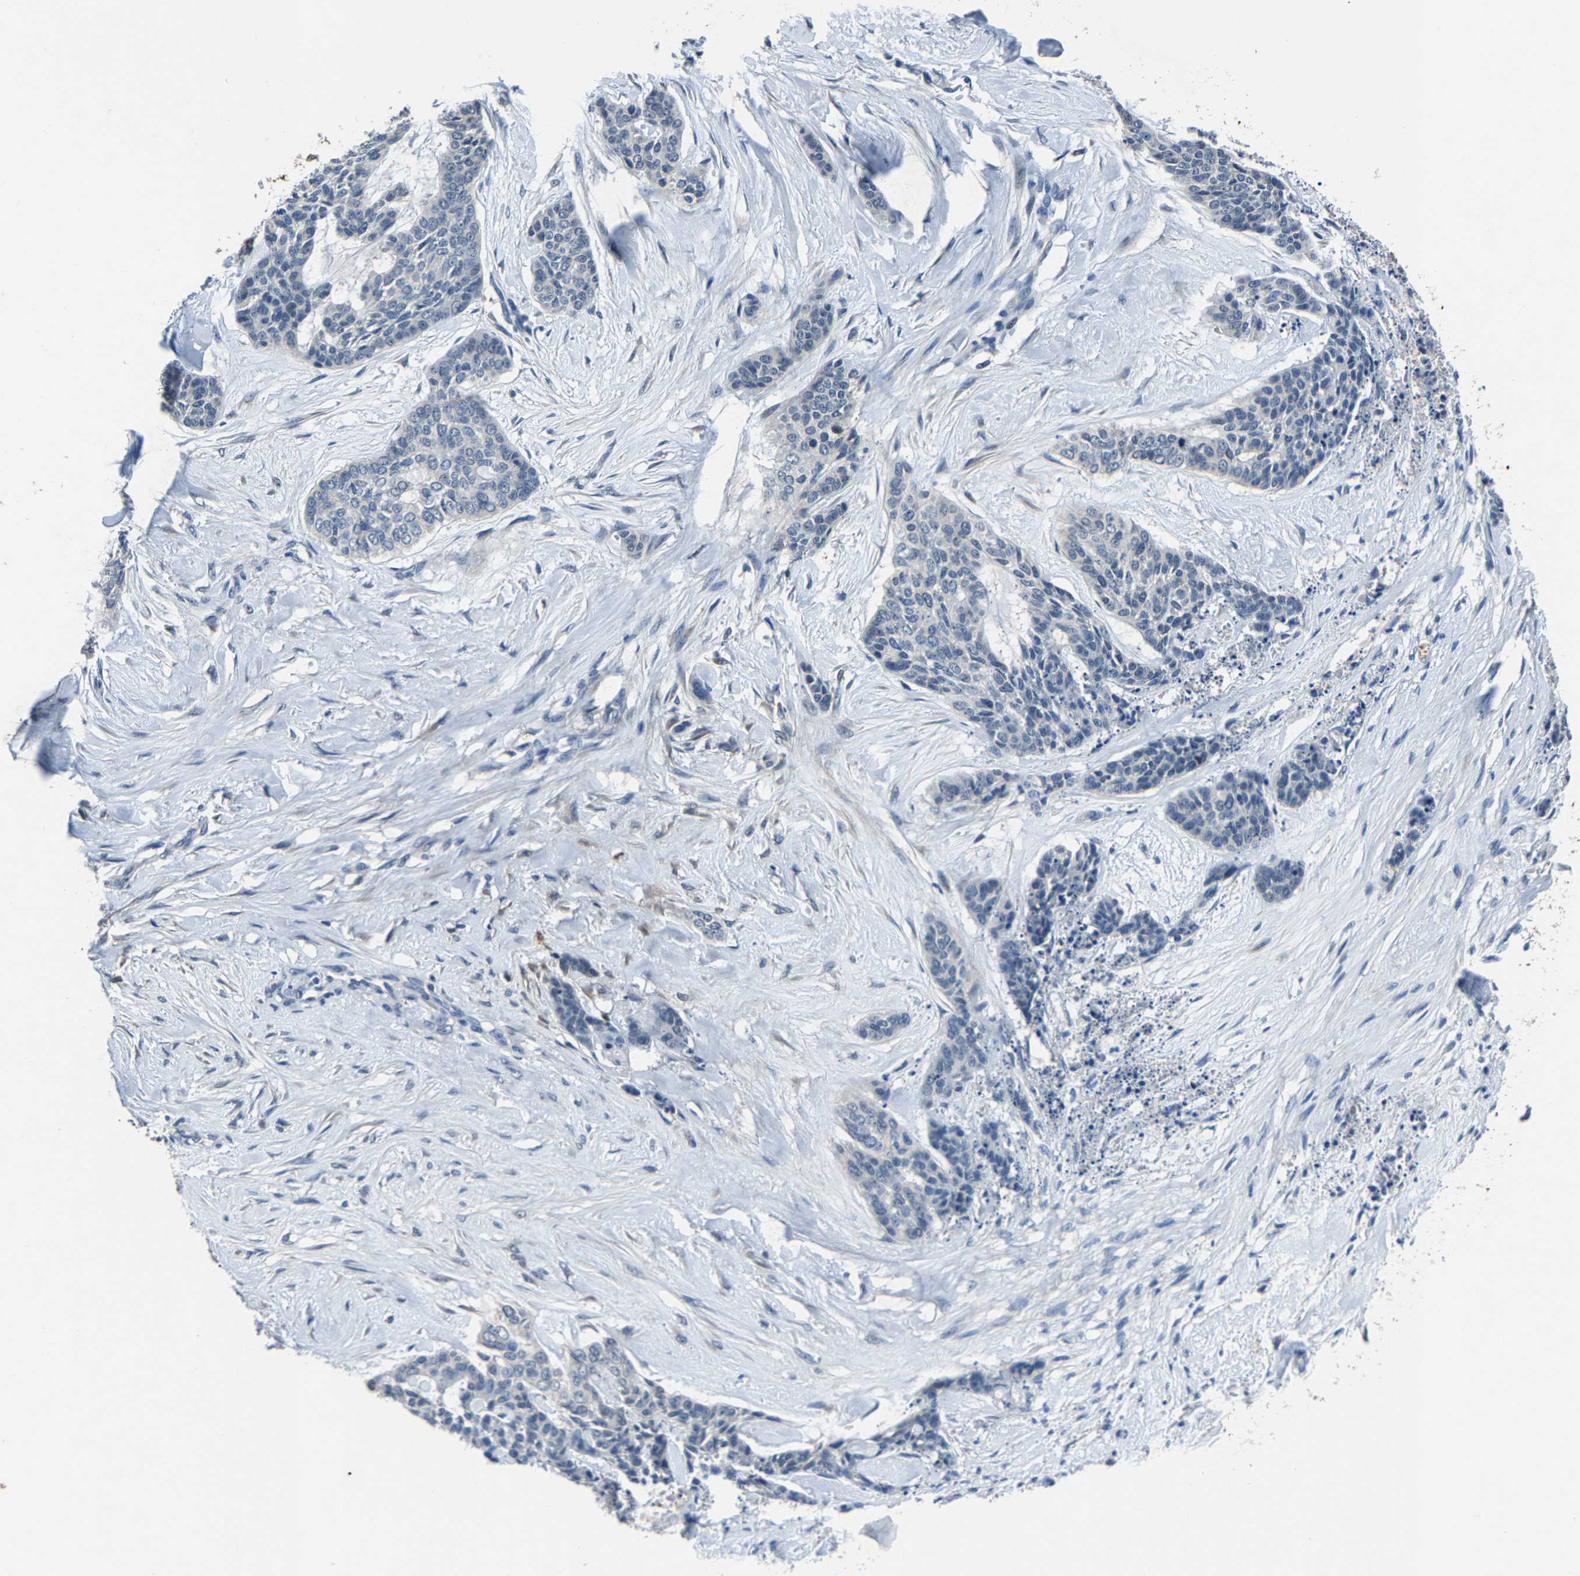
{"staining": {"intensity": "negative", "quantity": "none", "location": "none"}, "tissue": "skin cancer", "cell_type": "Tumor cells", "image_type": "cancer", "snomed": [{"axis": "morphology", "description": "Basal cell carcinoma"}, {"axis": "topography", "description": "Skin"}], "caption": "DAB (3,3'-diaminobenzidine) immunohistochemical staining of skin cancer (basal cell carcinoma) displays no significant staining in tumor cells.", "gene": "PCNX2", "patient": {"sex": "female", "age": 64}}